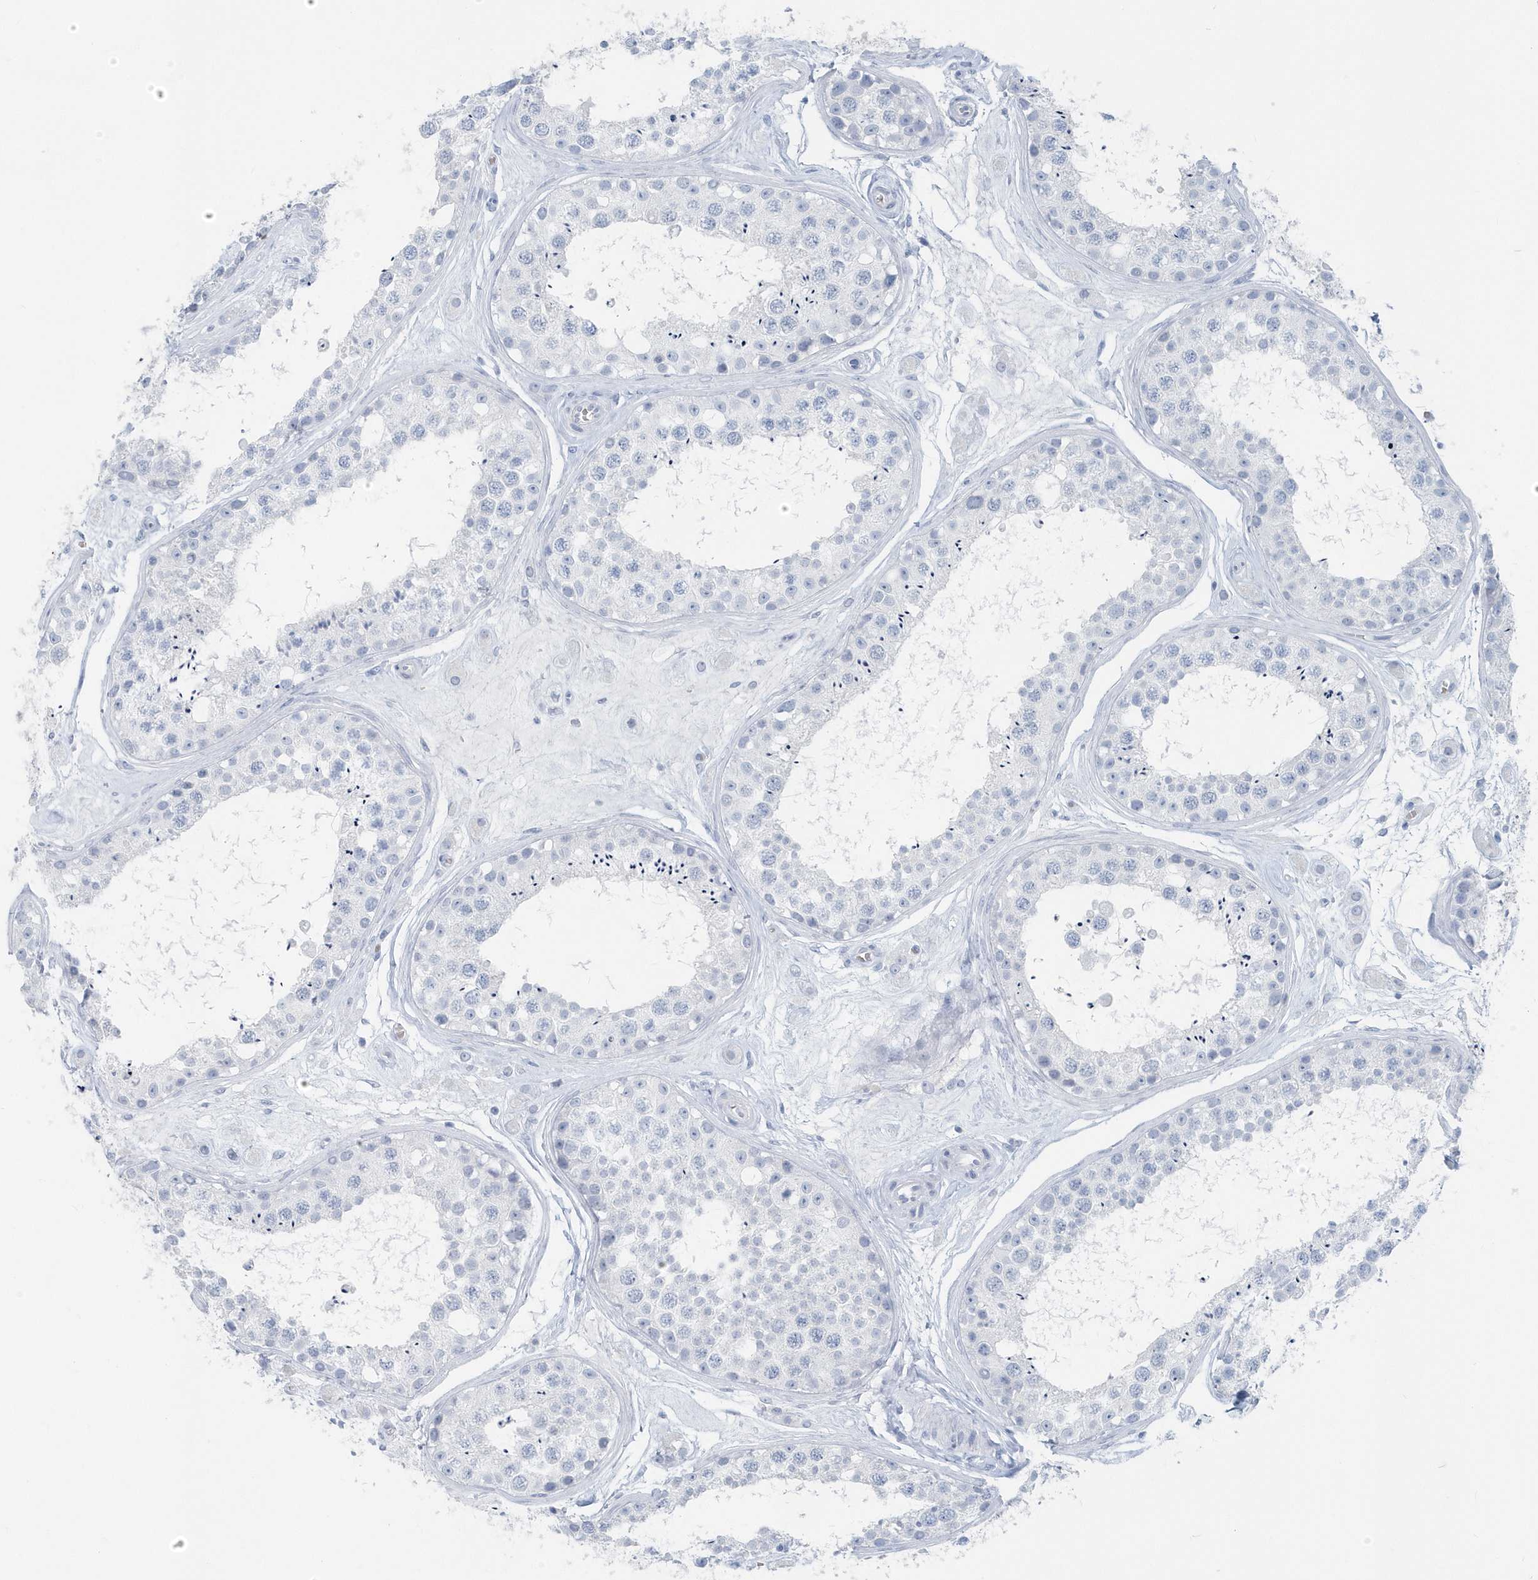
{"staining": {"intensity": "negative", "quantity": "none", "location": "none"}, "tissue": "testis", "cell_type": "Cells in seminiferous ducts", "image_type": "normal", "snomed": [{"axis": "morphology", "description": "Normal tissue, NOS"}, {"axis": "topography", "description": "Testis"}], "caption": "Histopathology image shows no protein expression in cells in seminiferous ducts of benign testis.", "gene": "HBA2", "patient": {"sex": "male", "age": 25}}